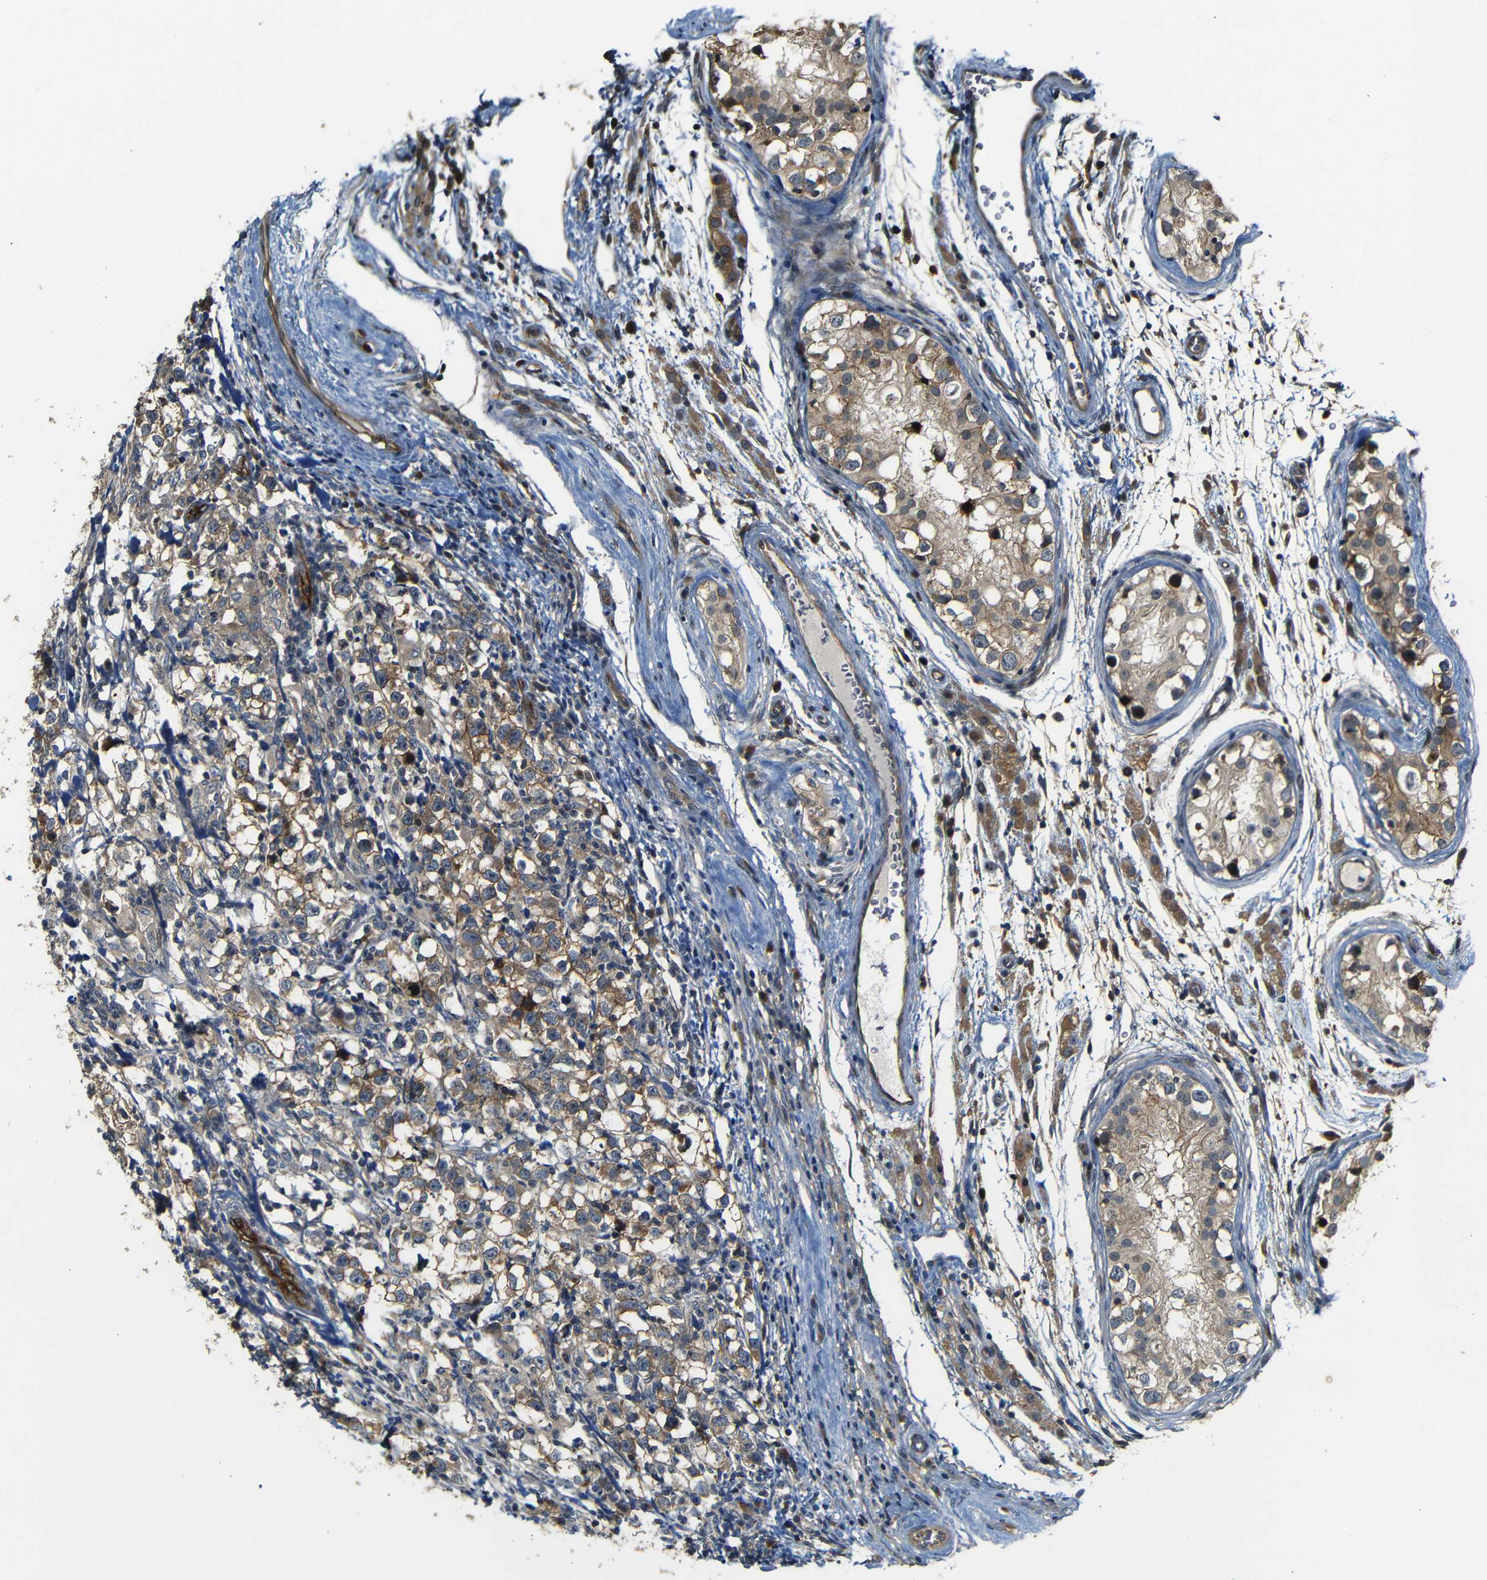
{"staining": {"intensity": "moderate", "quantity": "25%-75%", "location": "cytoplasmic/membranous"}, "tissue": "testis cancer", "cell_type": "Tumor cells", "image_type": "cancer", "snomed": [{"axis": "morphology", "description": "Carcinoma, Embryonal, NOS"}, {"axis": "topography", "description": "Testis"}], "caption": "High-magnification brightfield microscopy of embryonal carcinoma (testis) stained with DAB (3,3'-diaminobenzidine) (brown) and counterstained with hematoxylin (blue). tumor cells exhibit moderate cytoplasmic/membranous staining is appreciated in about25%-75% of cells.", "gene": "RELL1", "patient": {"sex": "male", "age": 21}}